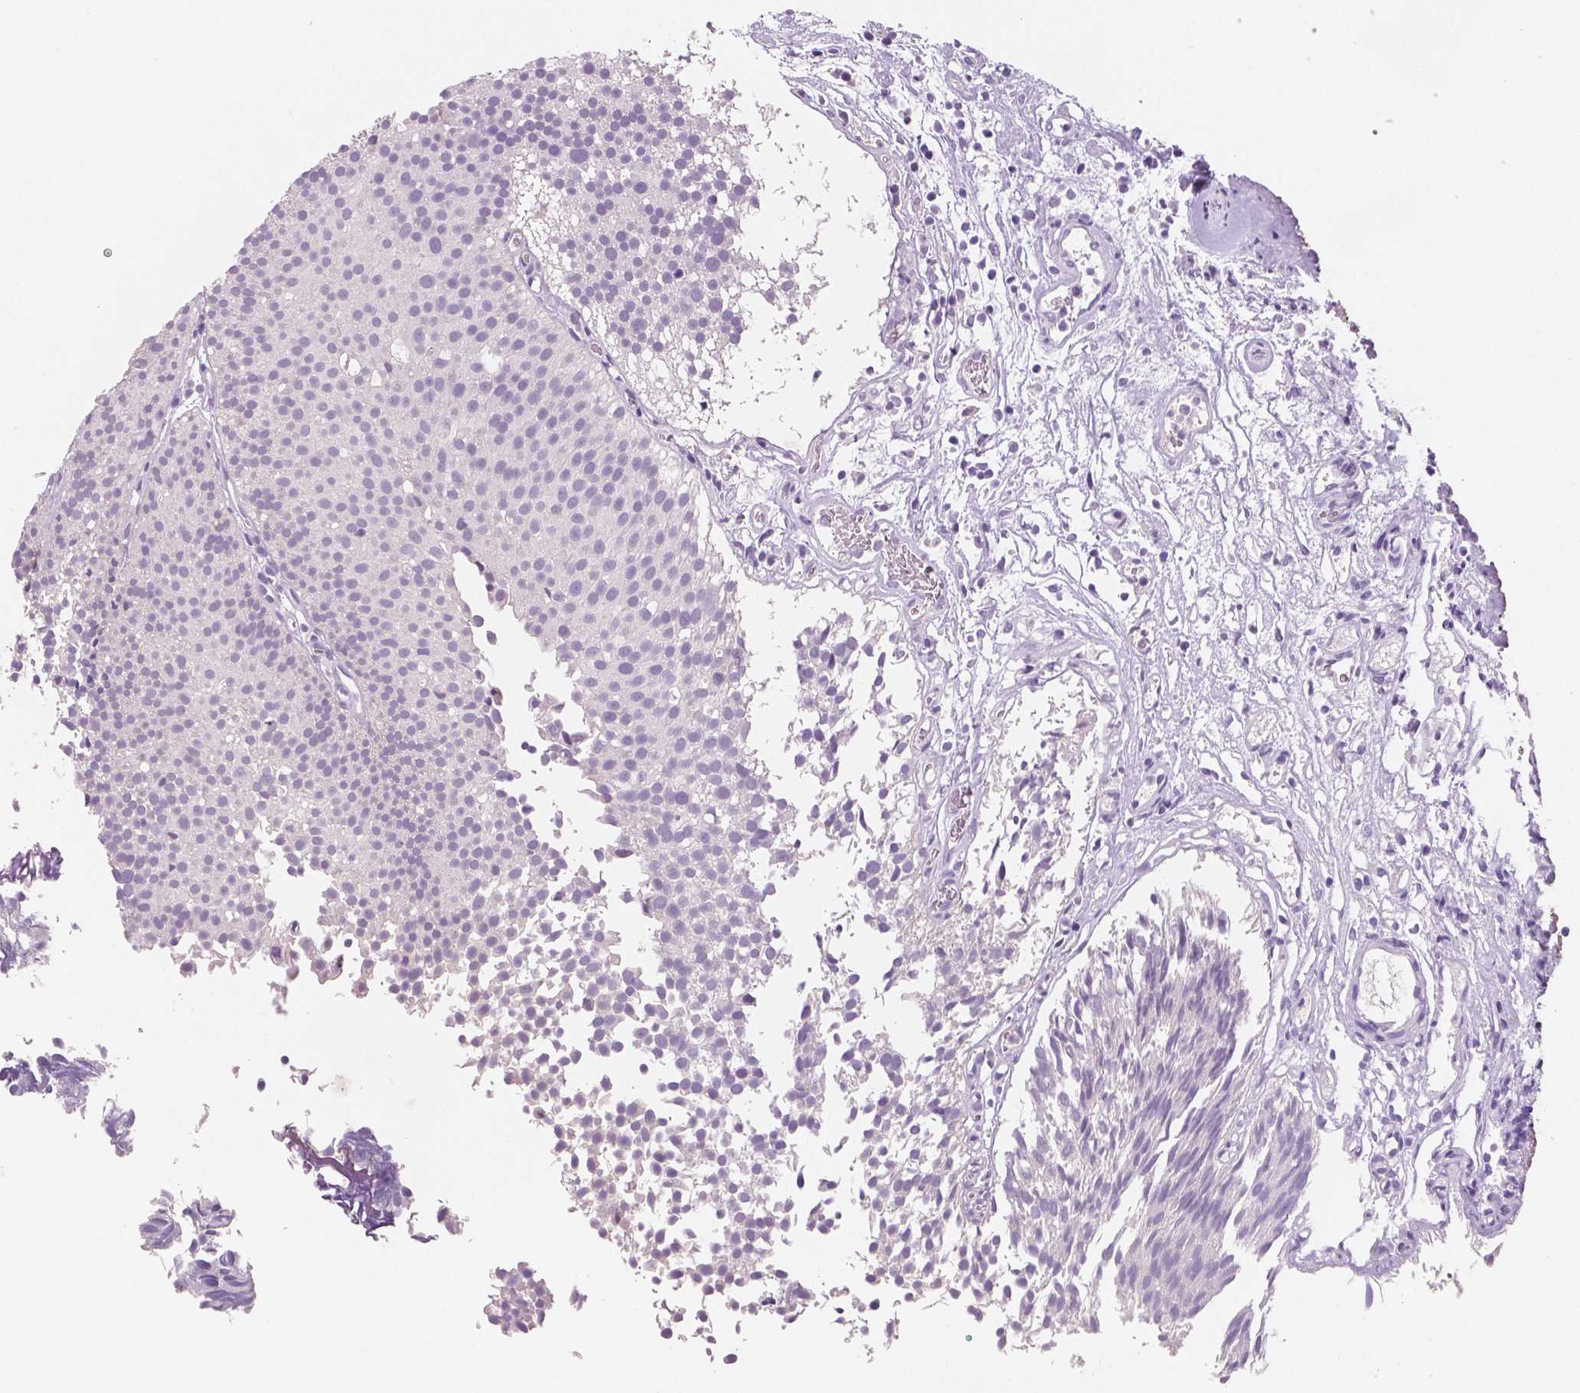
{"staining": {"intensity": "negative", "quantity": "none", "location": "none"}, "tissue": "urothelial cancer", "cell_type": "Tumor cells", "image_type": "cancer", "snomed": [{"axis": "morphology", "description": "Urothelial carcinoma, Low grade"}, {"axis": "topography", "description": "Urinary bladder"}], "caption": "Immunohistochemistry histopathology image of neoplastic tissue: human urothelial carcinoma (low-grade) stained with DAB demonstrates no significant protein staining in tumor cells.", "gene": "NECAB2", "patient": {"sex": "male", "age": 80}}